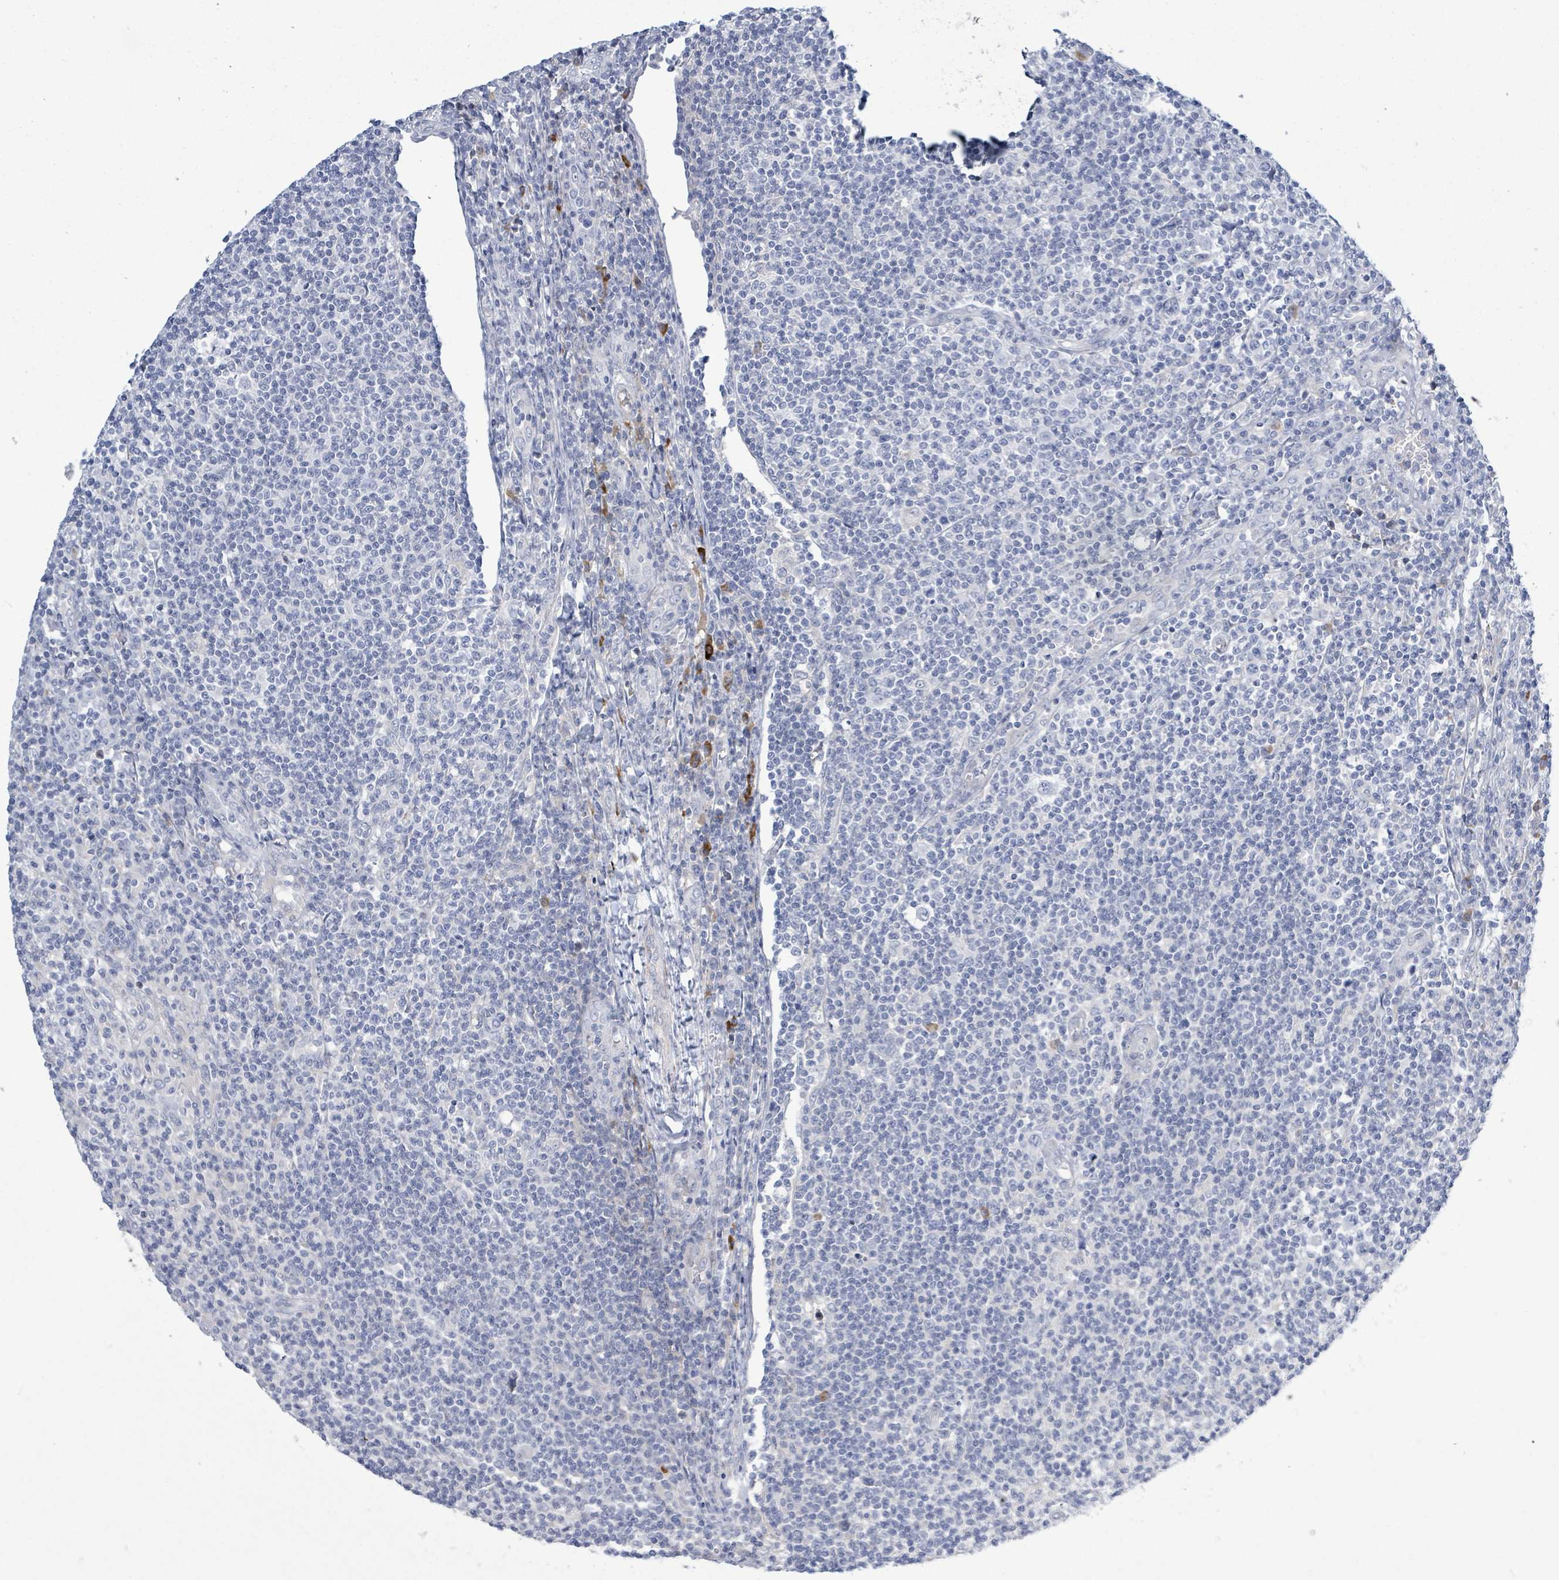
{"staining": {"intensity": "negative", "quantity": "none", "location": "none"}, "tissue": "lymphoma", "cell_type": "Tumor cells", "image_type": "cancer", "snomed": [{"axis": "morphology", "description": "Hodgkin's disease, NOS"}, {"axis": "topography", "description": "Lymph node"}], "caption": "High magnification brightfield microscopy of lymphoma stained with DAB (brown) and counterstained with hematoxylin (blue): tumor cells show no significant positivity.", "gene": "SIRPB1", "patient": {"sex": "male", "age": 83}}